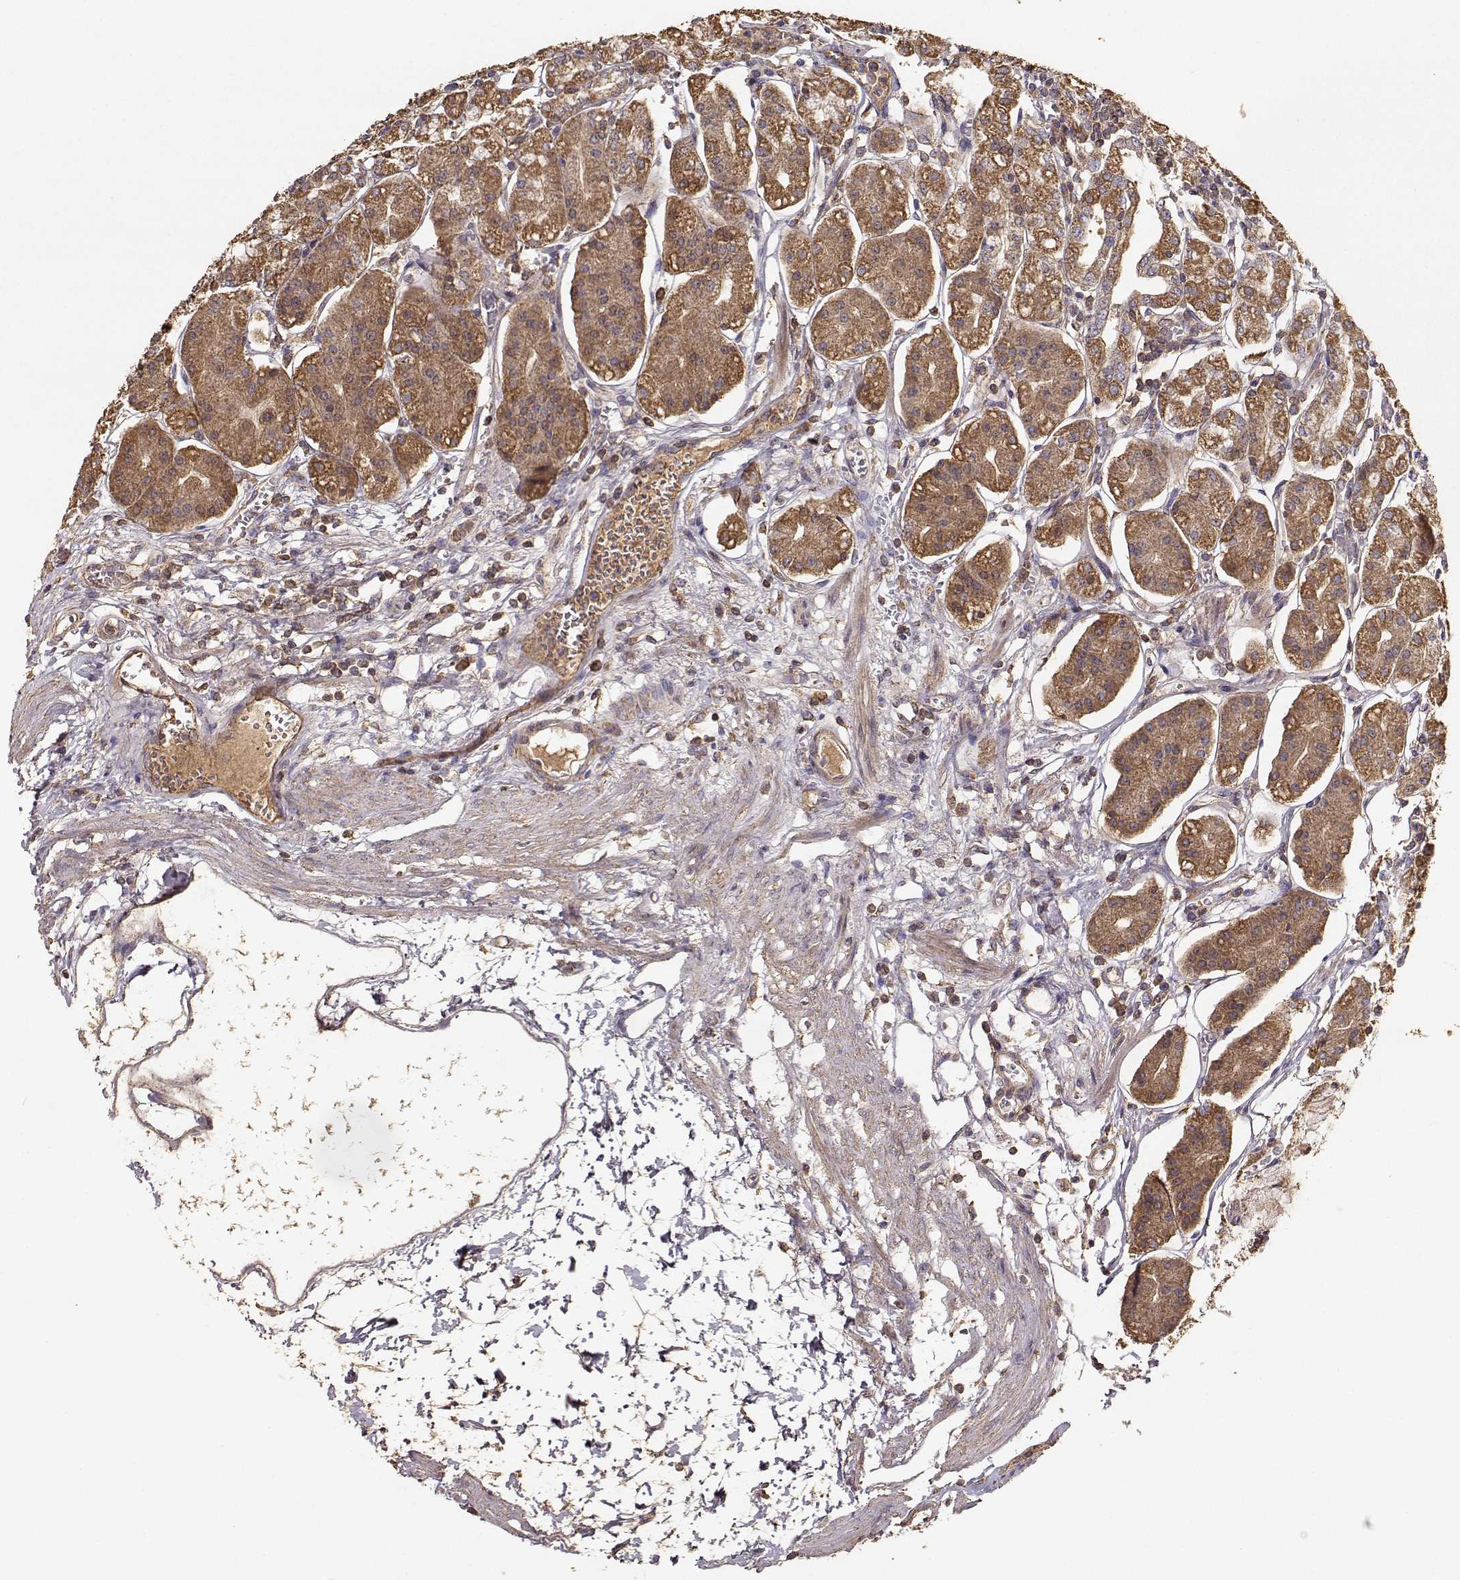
{"staining": {"intensity": "moderate", "quantity": ">75%", "location": "cytoplasmic/membranous"}, "tissue": "stomach", "cell_type": "Glandular cells", "image_type": "normal", "snomed": [{"axis": "morphology", "description": "Normal tissue, NOS"}, {"axis": "topography", "description": "Skeletal muscle"}, {"axis": "topography", "description": "Stomach"}], "caption": "Immunohistochemical staining of unremarkable stomach demonstrates moderate cytoplasmic/membranous protein staining in approximately >75% of glandular cells.", "gene": "TARS3", "patient": {"sex": "female", "age": 57}}